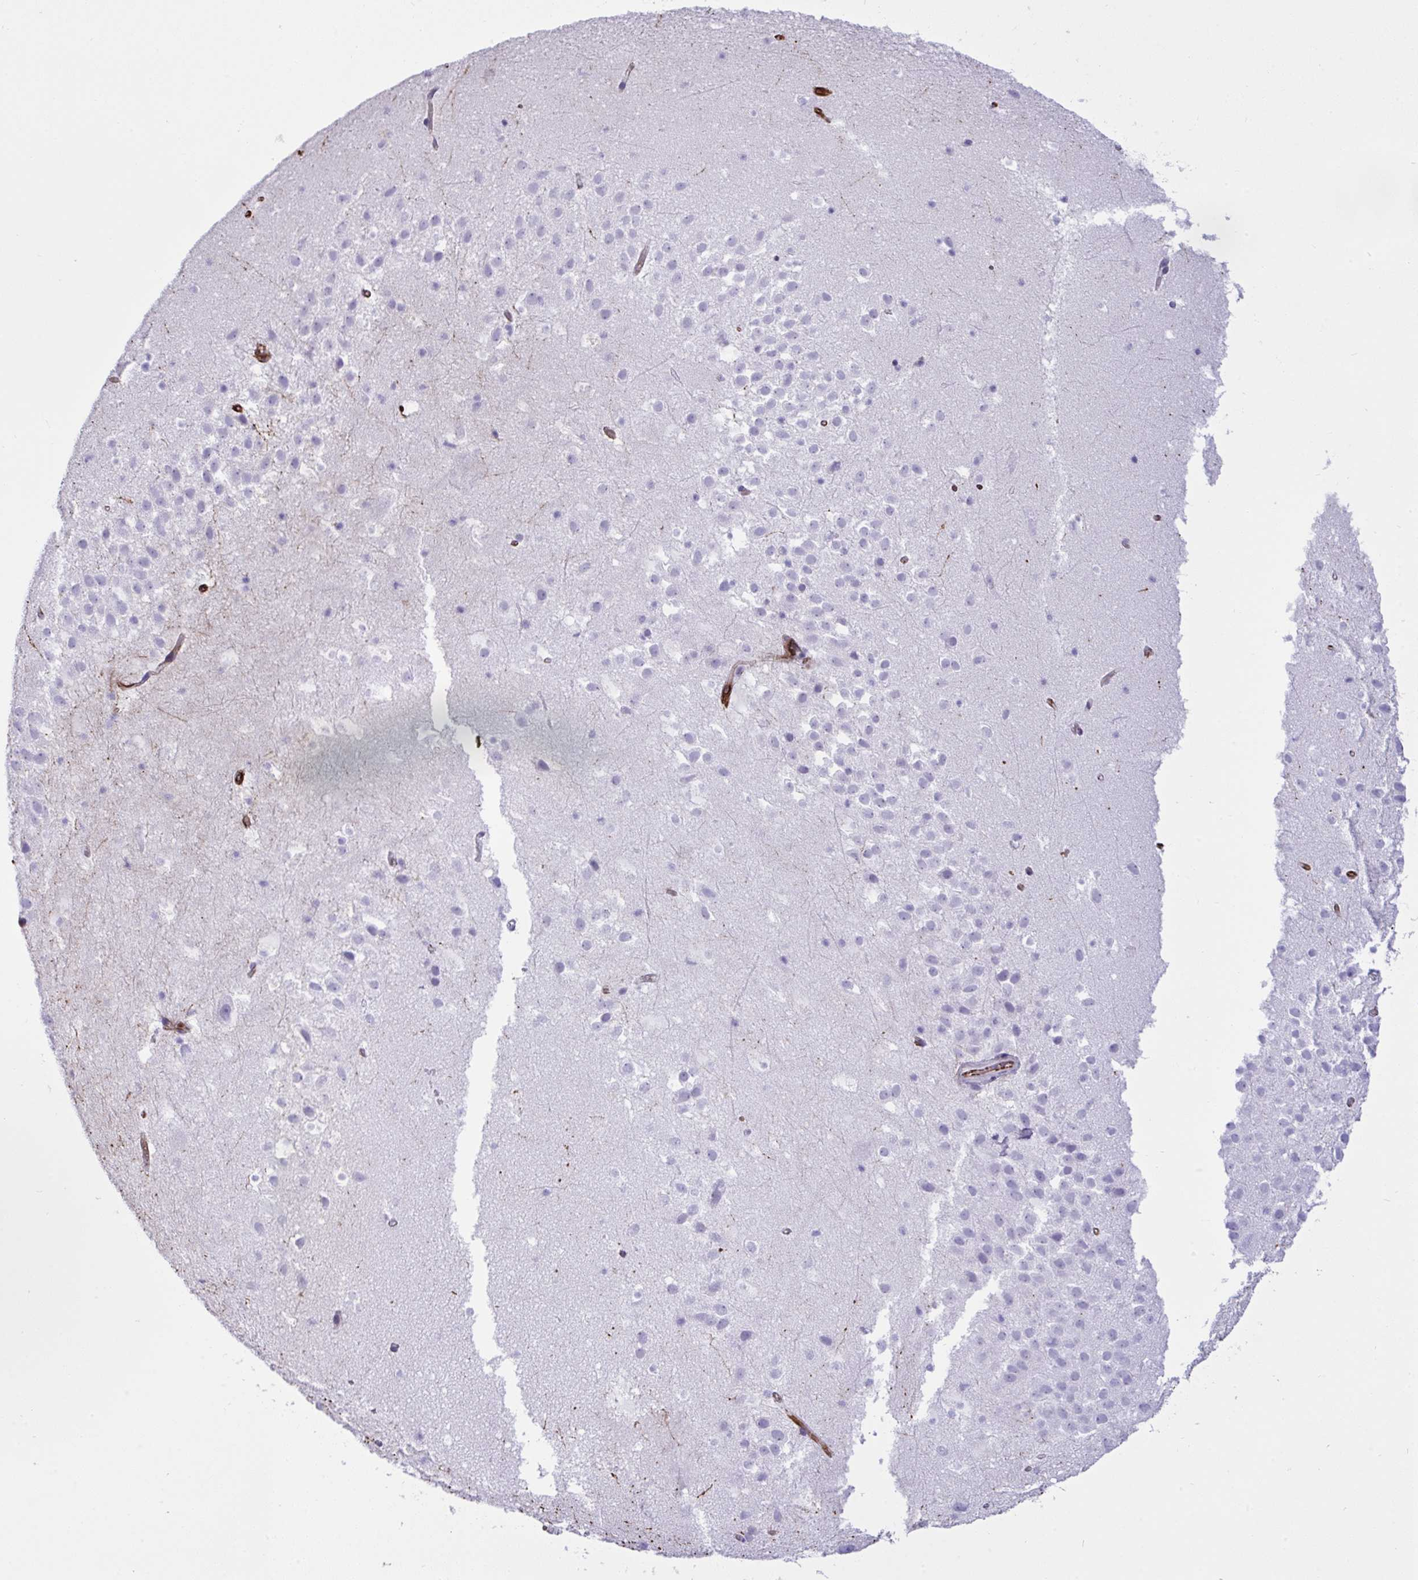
{"staining": {"intensity": "negative", "quantity": "none", "location": "none"}, "tissue": "hippocampus", "cell_type": "Glial cells", "image_type": "normal", "snomed": [{"axis": "morphology", "description": "Normal tissue, NOS"}, {"axis": "topography", "description": "Hippocampus"}], "caption": "An immunohistochemistry micrograph of benign hippocampus is shown. There is no staining in glial cells of hippocampus. Brightfield microscopy of IHC stained with DAB (3,3'-diaminobenzidine) (brown) and hematoxylin (blue), captured at high magnification.", "gene": "SLC35B1", "patient": {"sex": "male", "age": 26}}